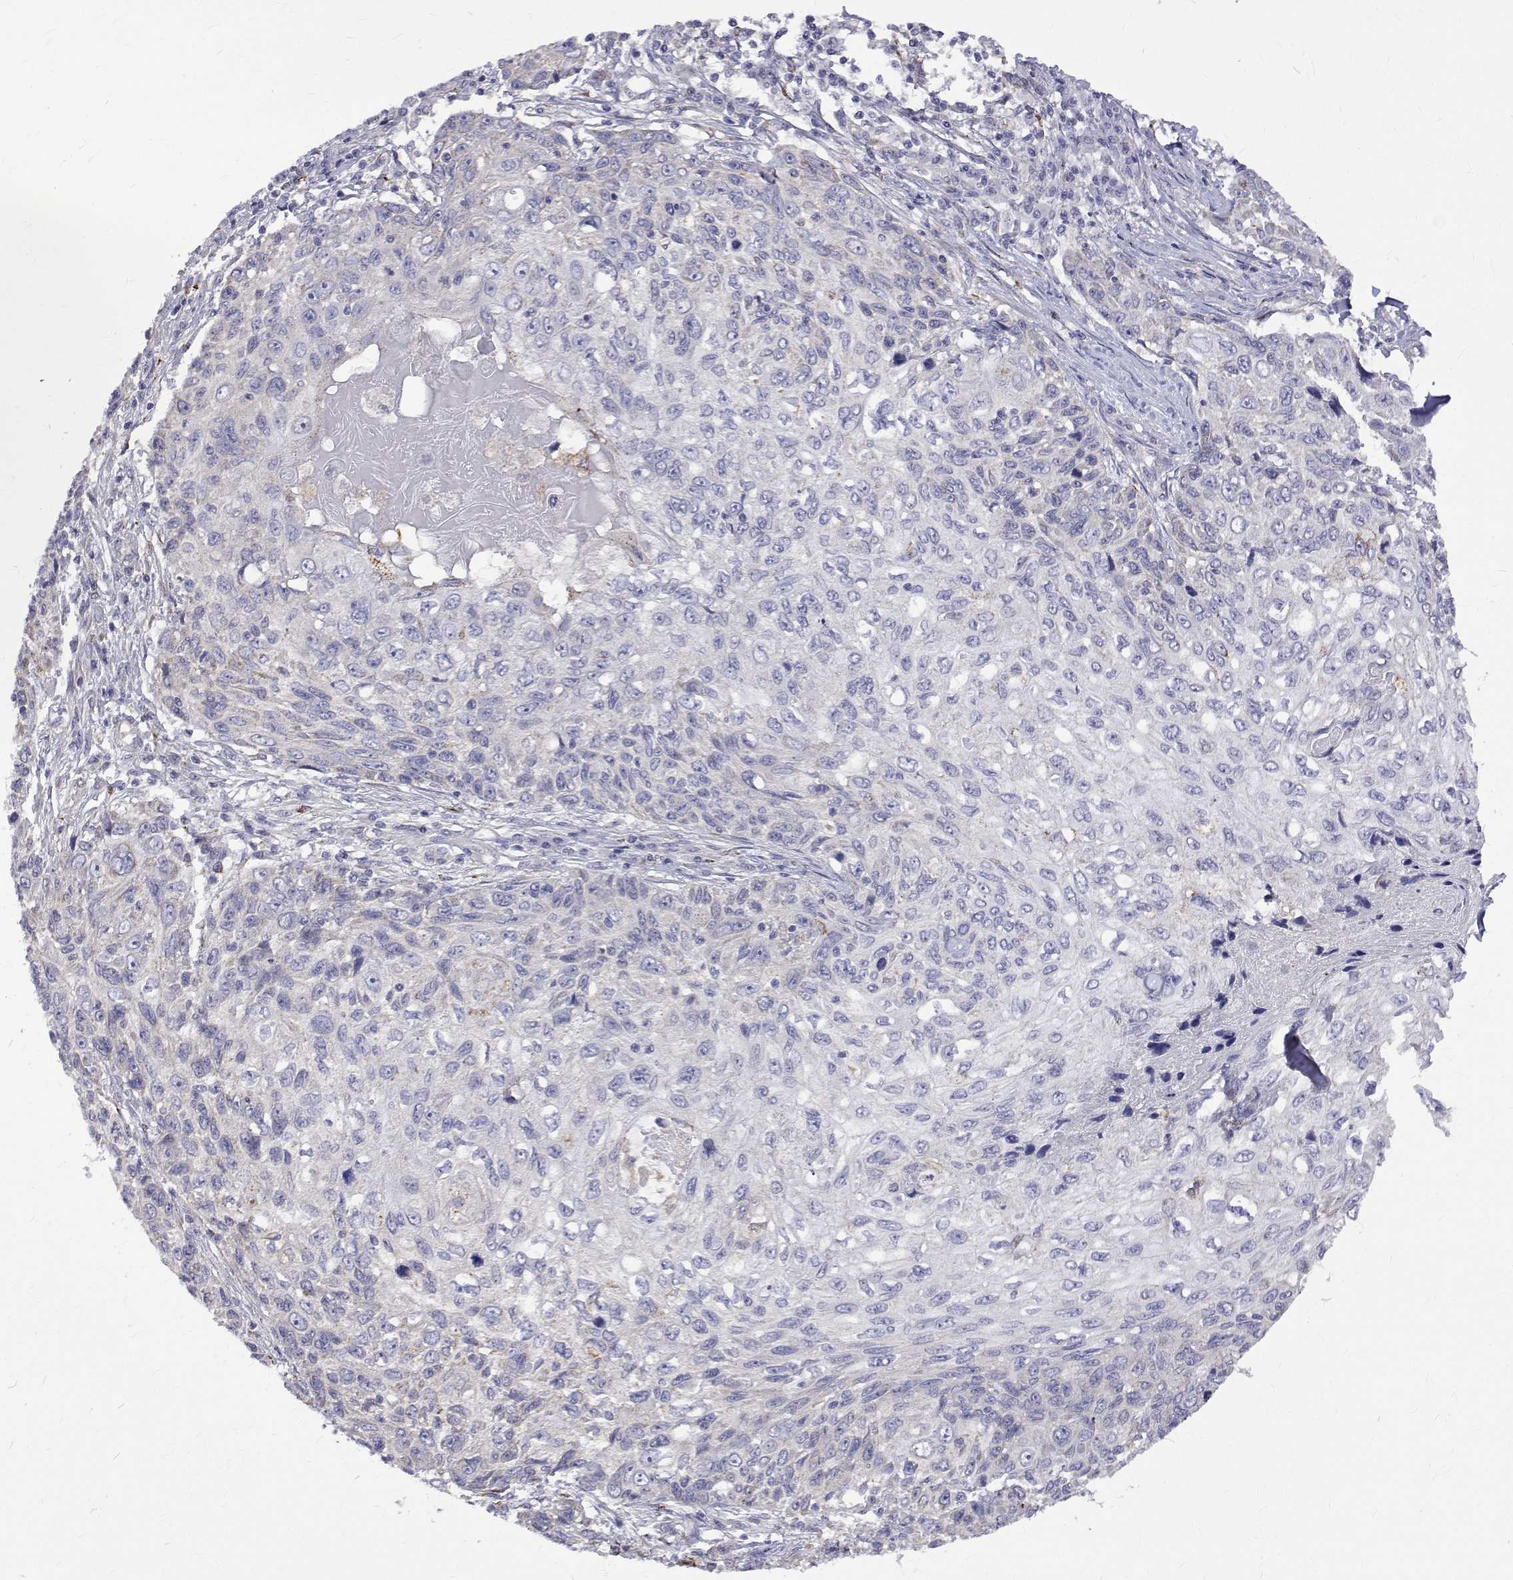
{"staining": {"intensity": "negative", "quantity": "none", "location": "none"}, "tissue": "skin cancer", "cell_type": "Tumor cells", "image_type": "cancer", "snomed": [{"axis": "morphology", "description": "Squamous cell carcinoma, NOS"}, {"axis": "topography", "description": "Skin"}], "caption": "Skin cancer (squamous cell carcinoma) stained for a protein using immunohistochemistry exhibits no staining tumor cells.", "gene": "PADI1", "patient": {"sex": "male", "age": 92}}